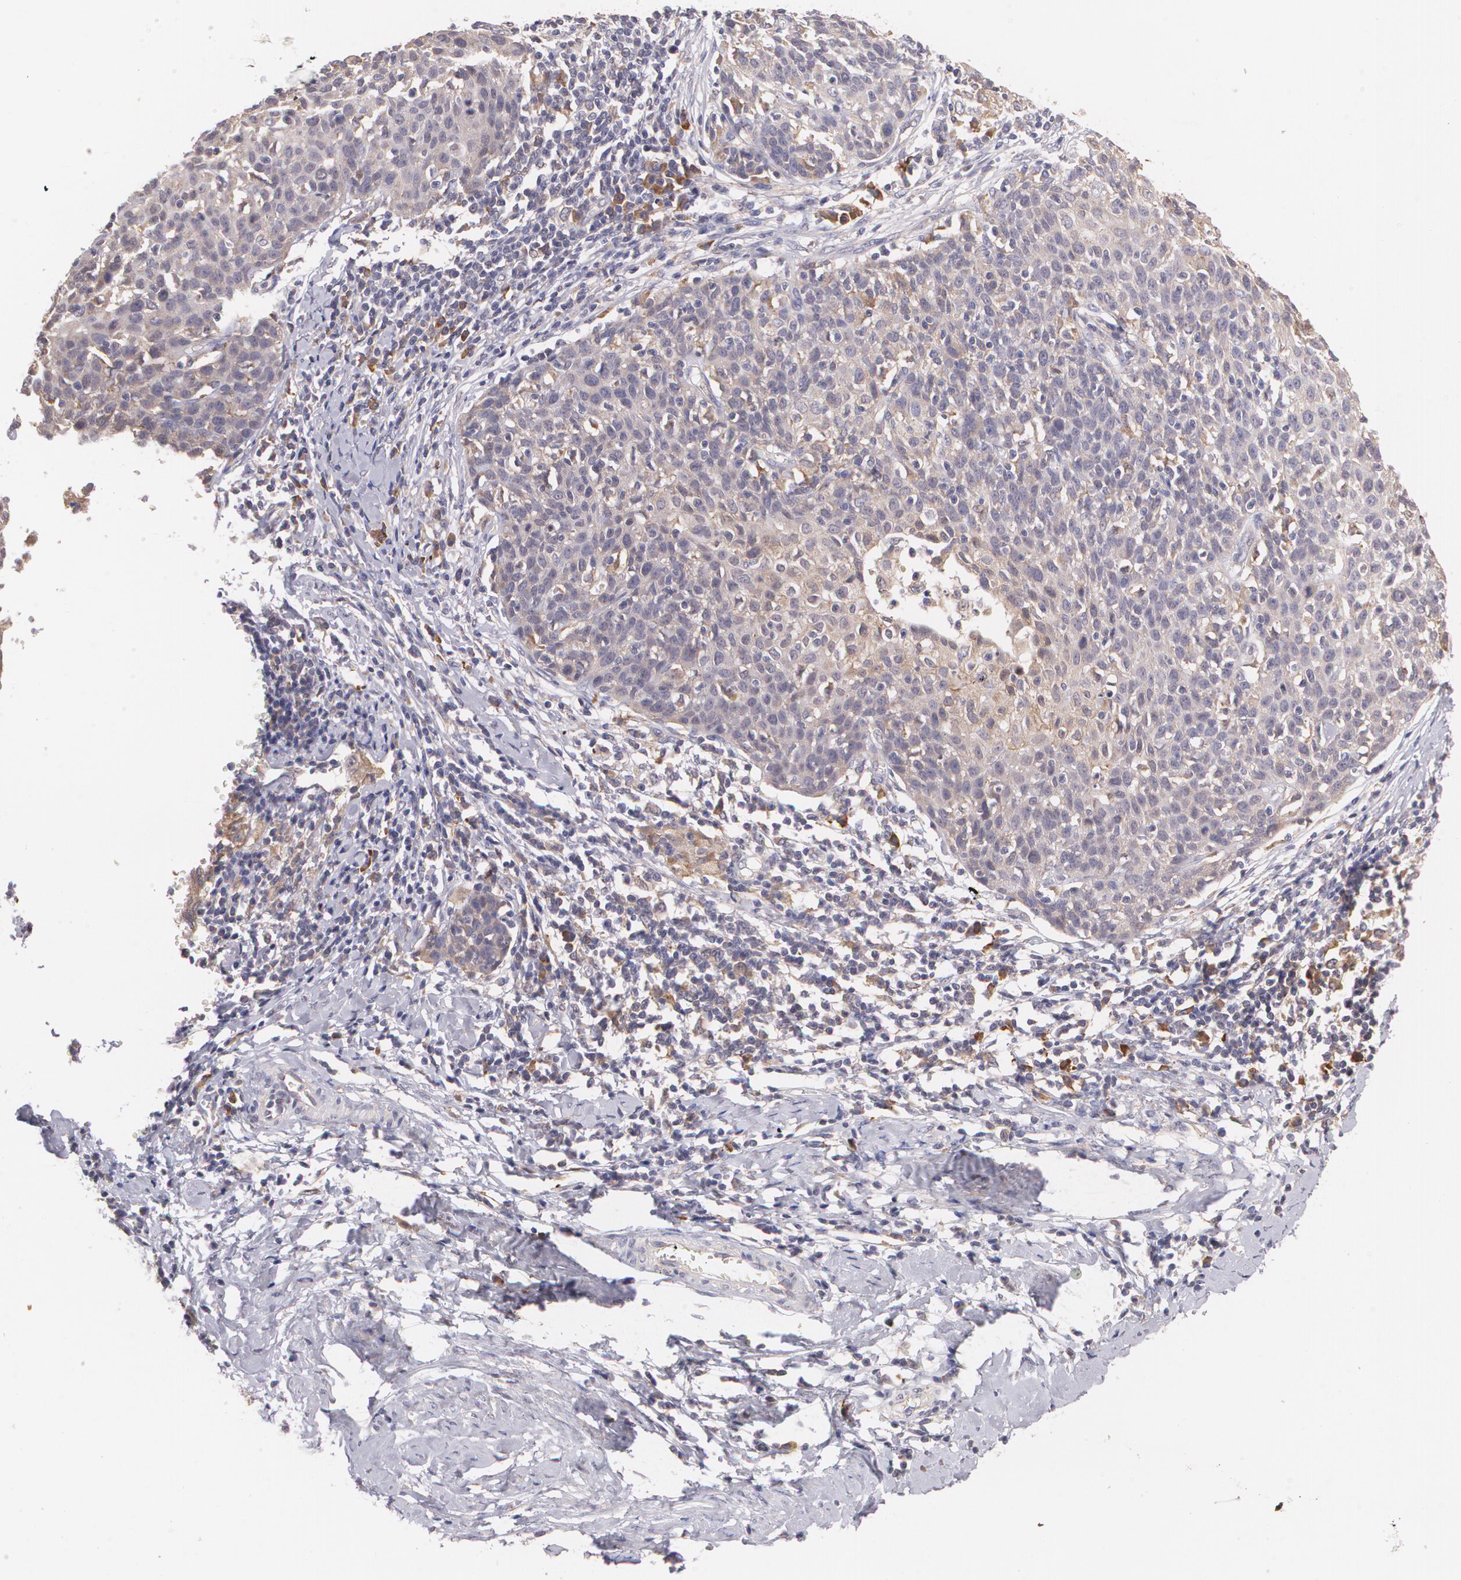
{"staining": {"intensity": "weak", "quantity": ">75%", "location": "cytoplasmic/membranous"}, "tissue": "cervical cancer", "cell_type": "Tumor cells", "image_type": "cancer", "snomed": [{"axis": "morphology", "description": "Squamous cell carcinoma, NOS"}, {"axis": "topography", "description": "Cervix"}], "caption": "Immunohistochemical staining of human squamous cell carcinoma (cervical) reveals low levels of weak cytoplasmic/membranous positivity in about >75% of tumor cells.", "gene": "CCL17", "patient": {"sex": "female", "age": 38}}